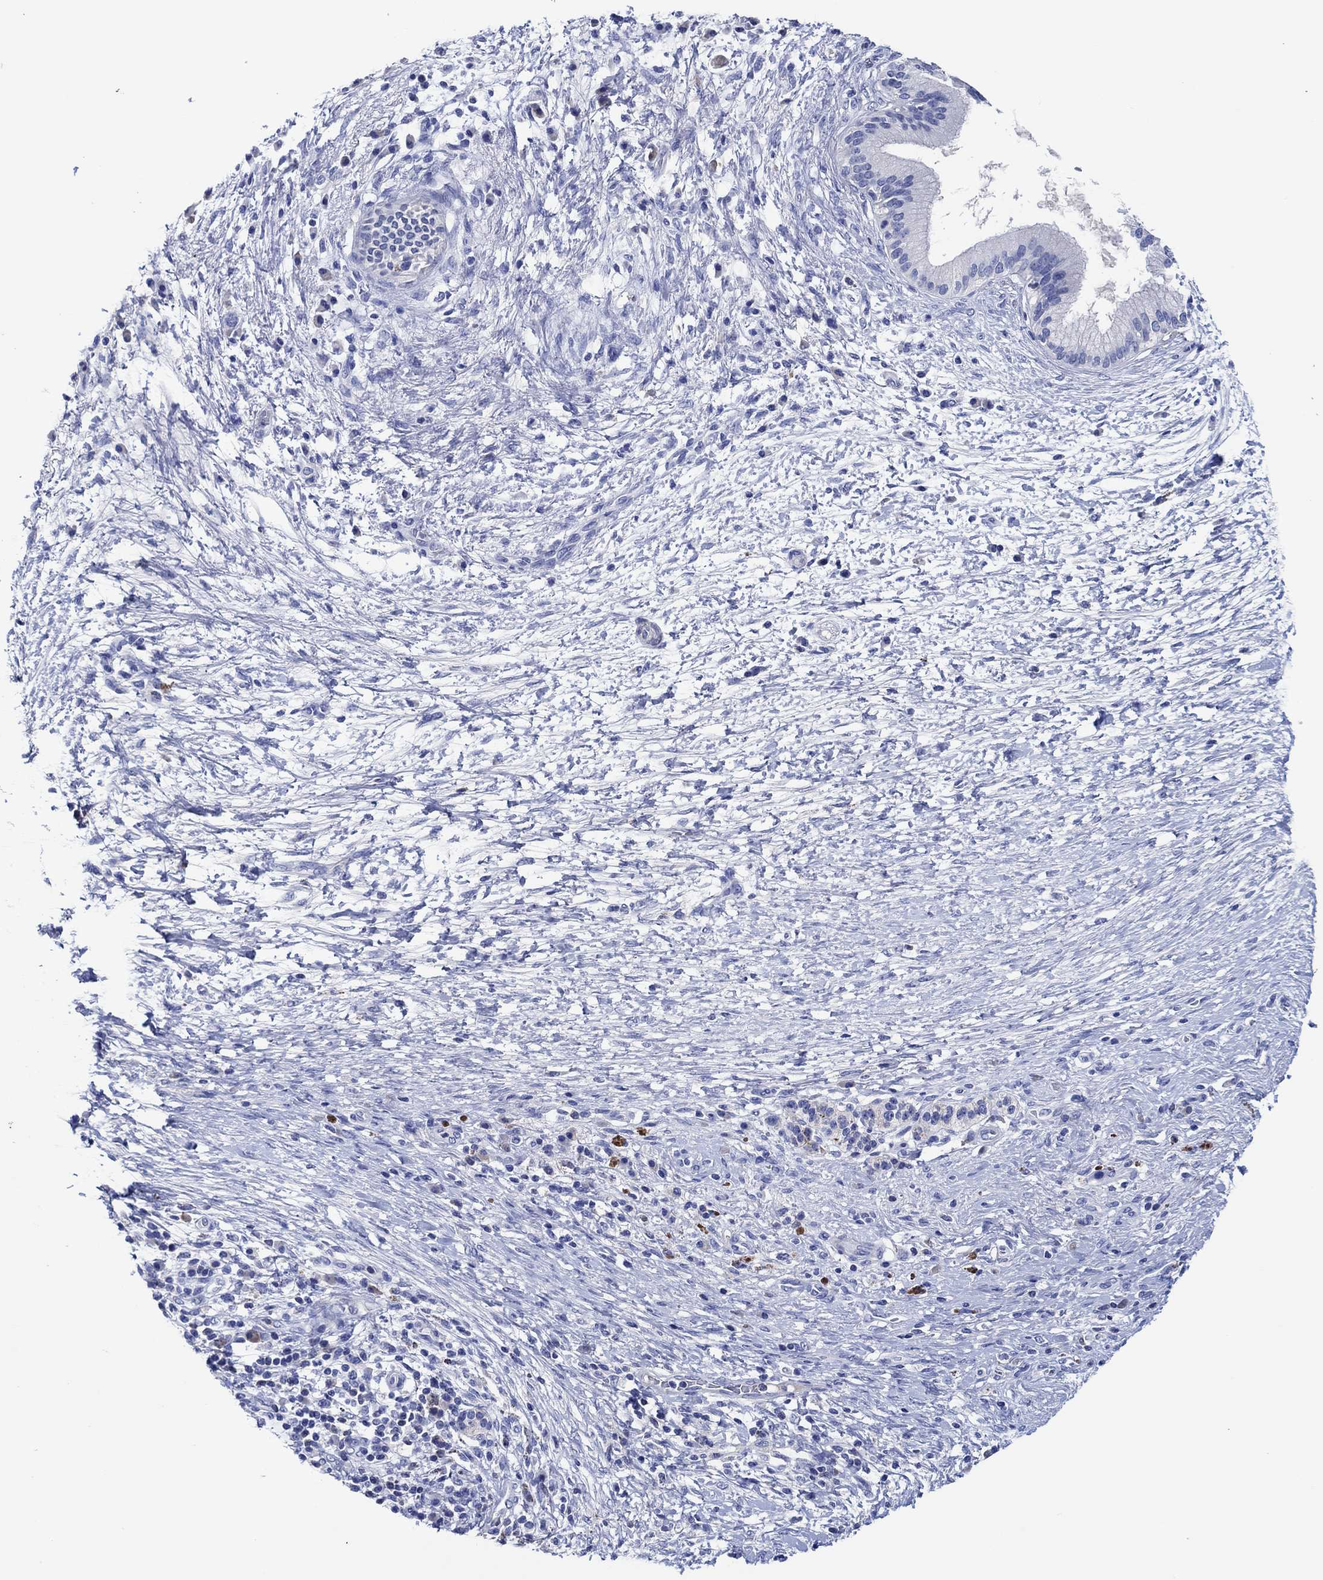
{"staining": {"intensity": "negative", "quantity": "none", "location": "none"}, "tissue": "pancreatic cancer", "cell_type": "Tumor cells", "image_type": "cancer", "snomed": [{"axis": "morphology", "description": "Adenocarcinoma, NOS"}, {"axis": "topography", "description": "Pancreas"}], "caption": "Histopathology image shows no significant protein positivity in tumor cells of pancreatic cancer.", "gene": "CPNE6", "patient": {"sex": "female", "age": 72}}